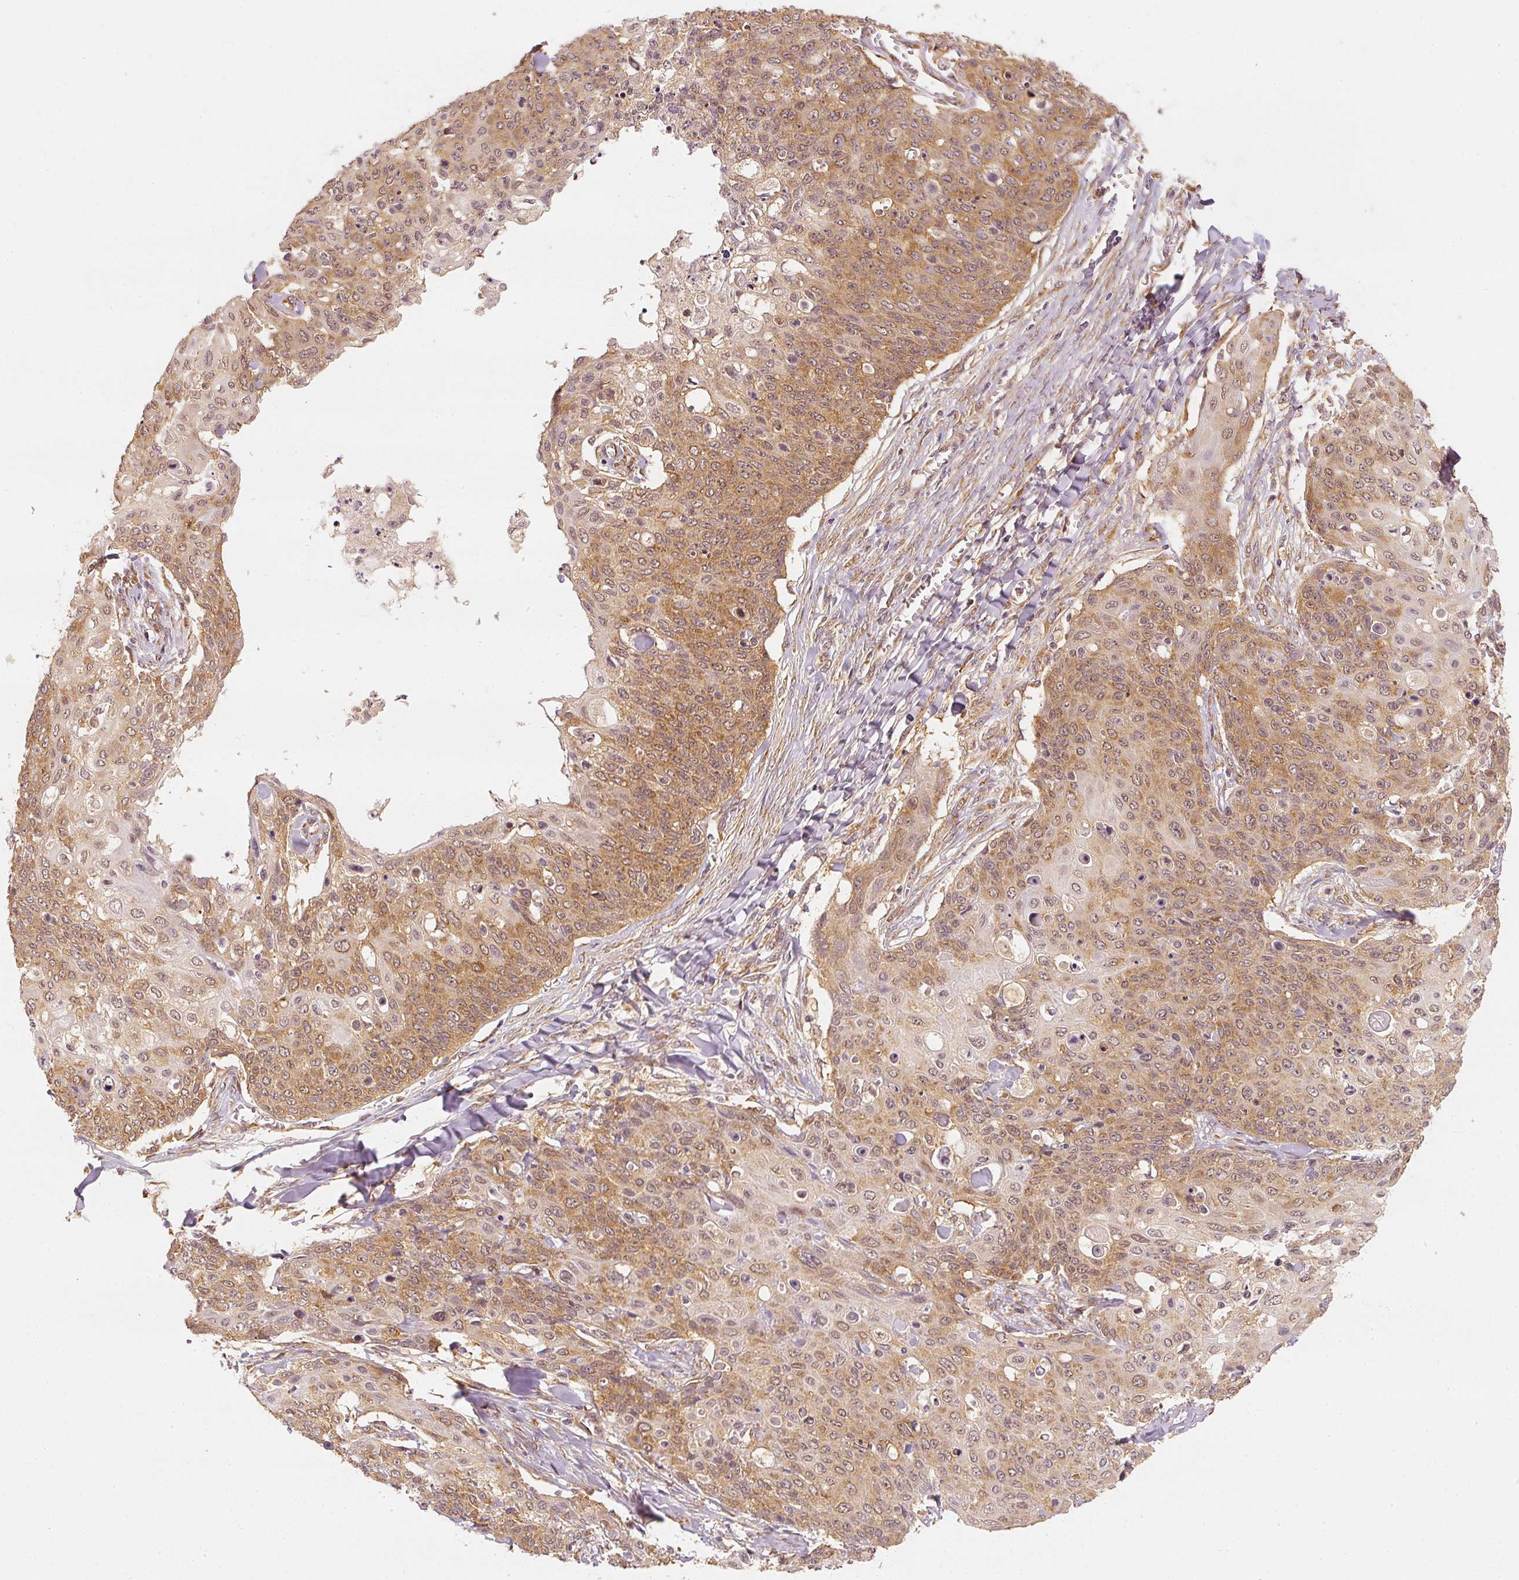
{"staining": {"intensity": "moderate", "quantity": ">75%", "location": "cytoplasmic/membranous"}, "tissue": "skin cancer", "cell_type": "Tumor cells", "image_type": "cancer", "snomed": [{"axis": "morphology", "description": "Squamous cell carcinoma, NOS"}, {"axis": "topography", "description": "Skin"}, {"axis": "topography", "description": "Vulva"}], "caption": "An image of human skin squamous cell carcinoma stained for a protein demonstrates moderate cytoplasmic/membranous brown staining in tumor cells.", "gene": "EEF1A2", "patient": {"sex": "female", "age": 85}}